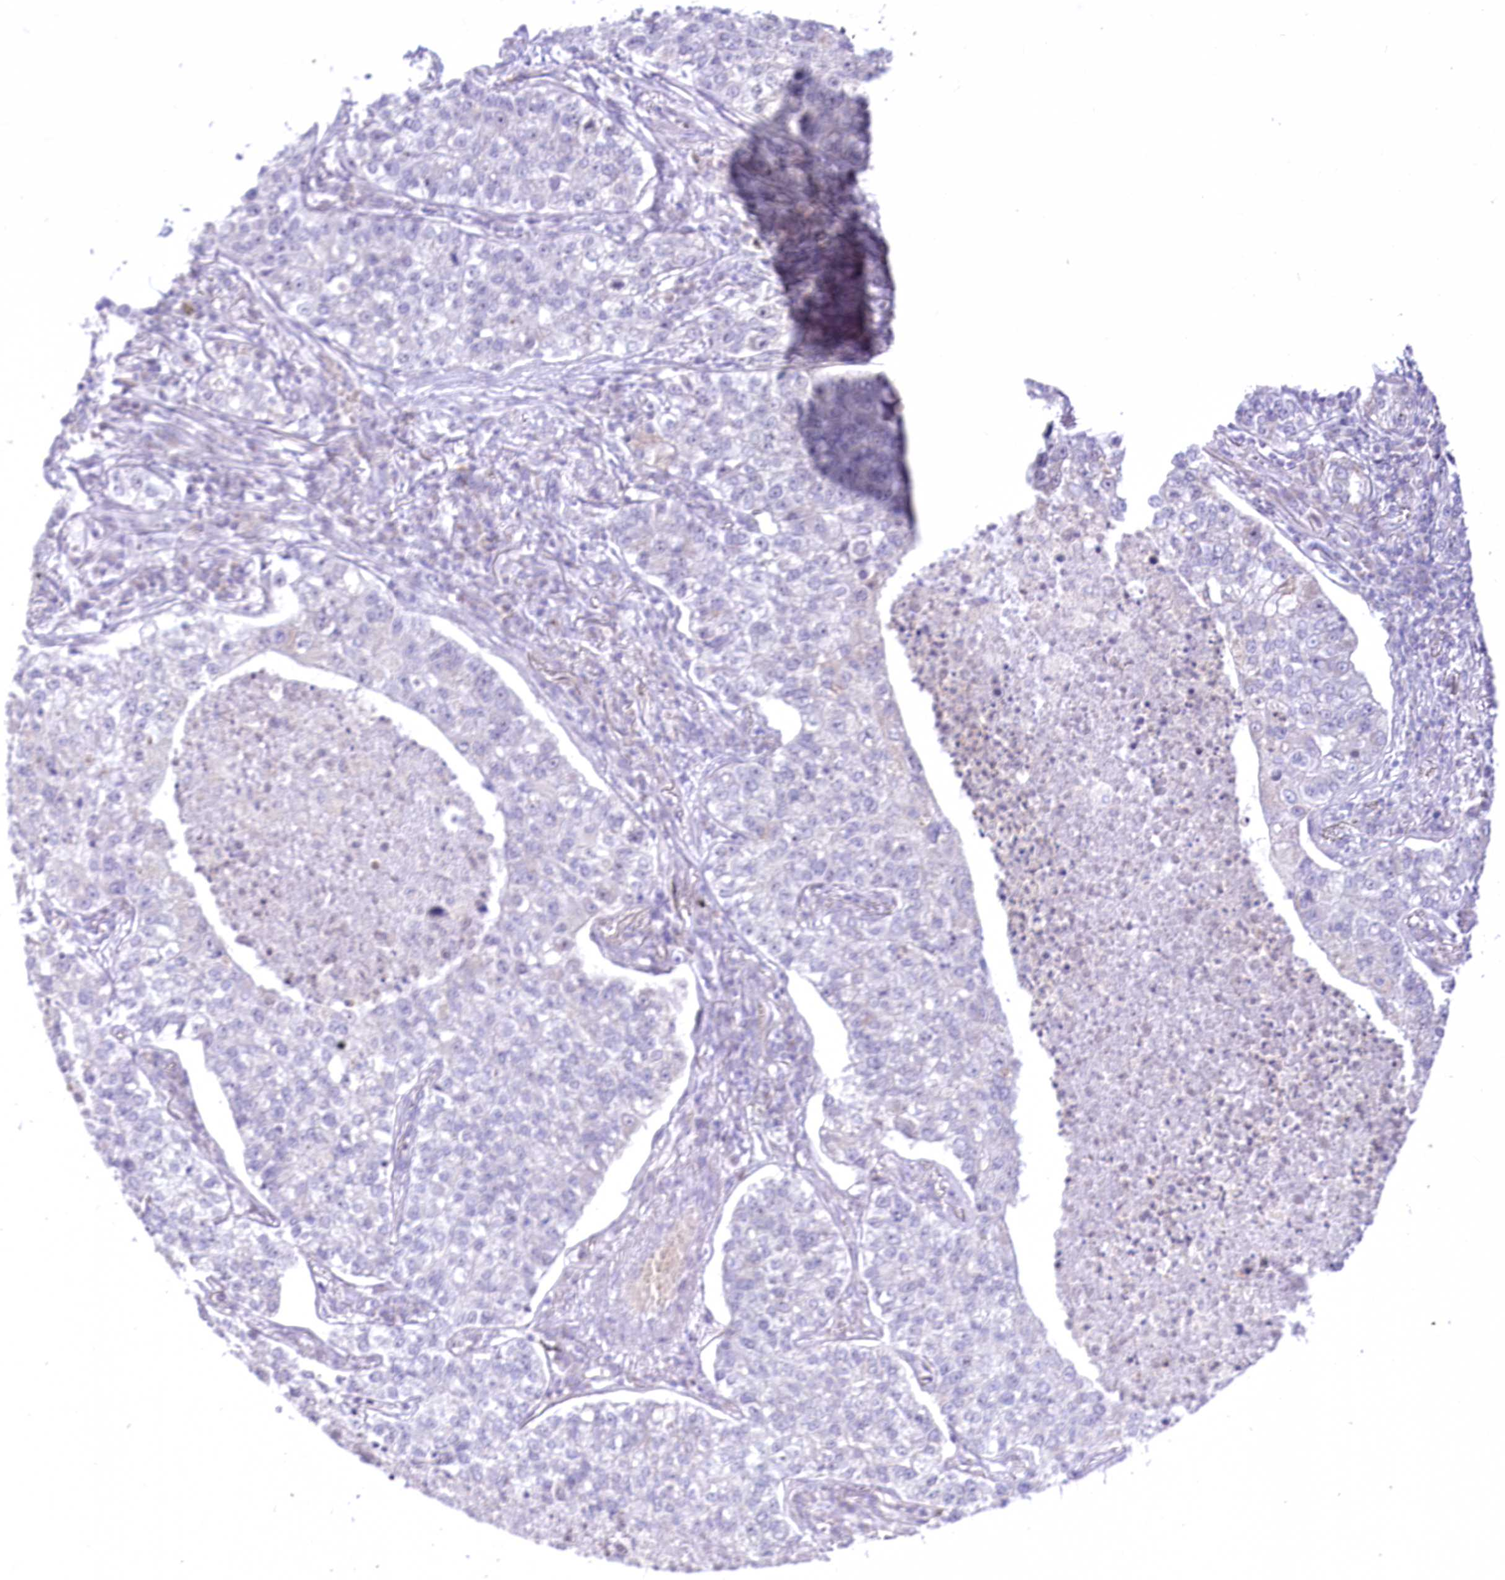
{"staining": {"intensity": "negative", "quantity": "none", "location": "none"}, "tissue": "lung cancer", "cell_type": "Tumor cells", "image_type": "cancer", "snomed": [{"axis": "morphology", "description": "Adenocarcinoma, NOS"}, {"axis": "topography", "description": "Lung"}], "caption": "IHC of lung cancer (adenocarcinoma) reveals no positivity in tumor cells.", "gene": "BEND7", "patient": {"sex": "male", "age": 49}}